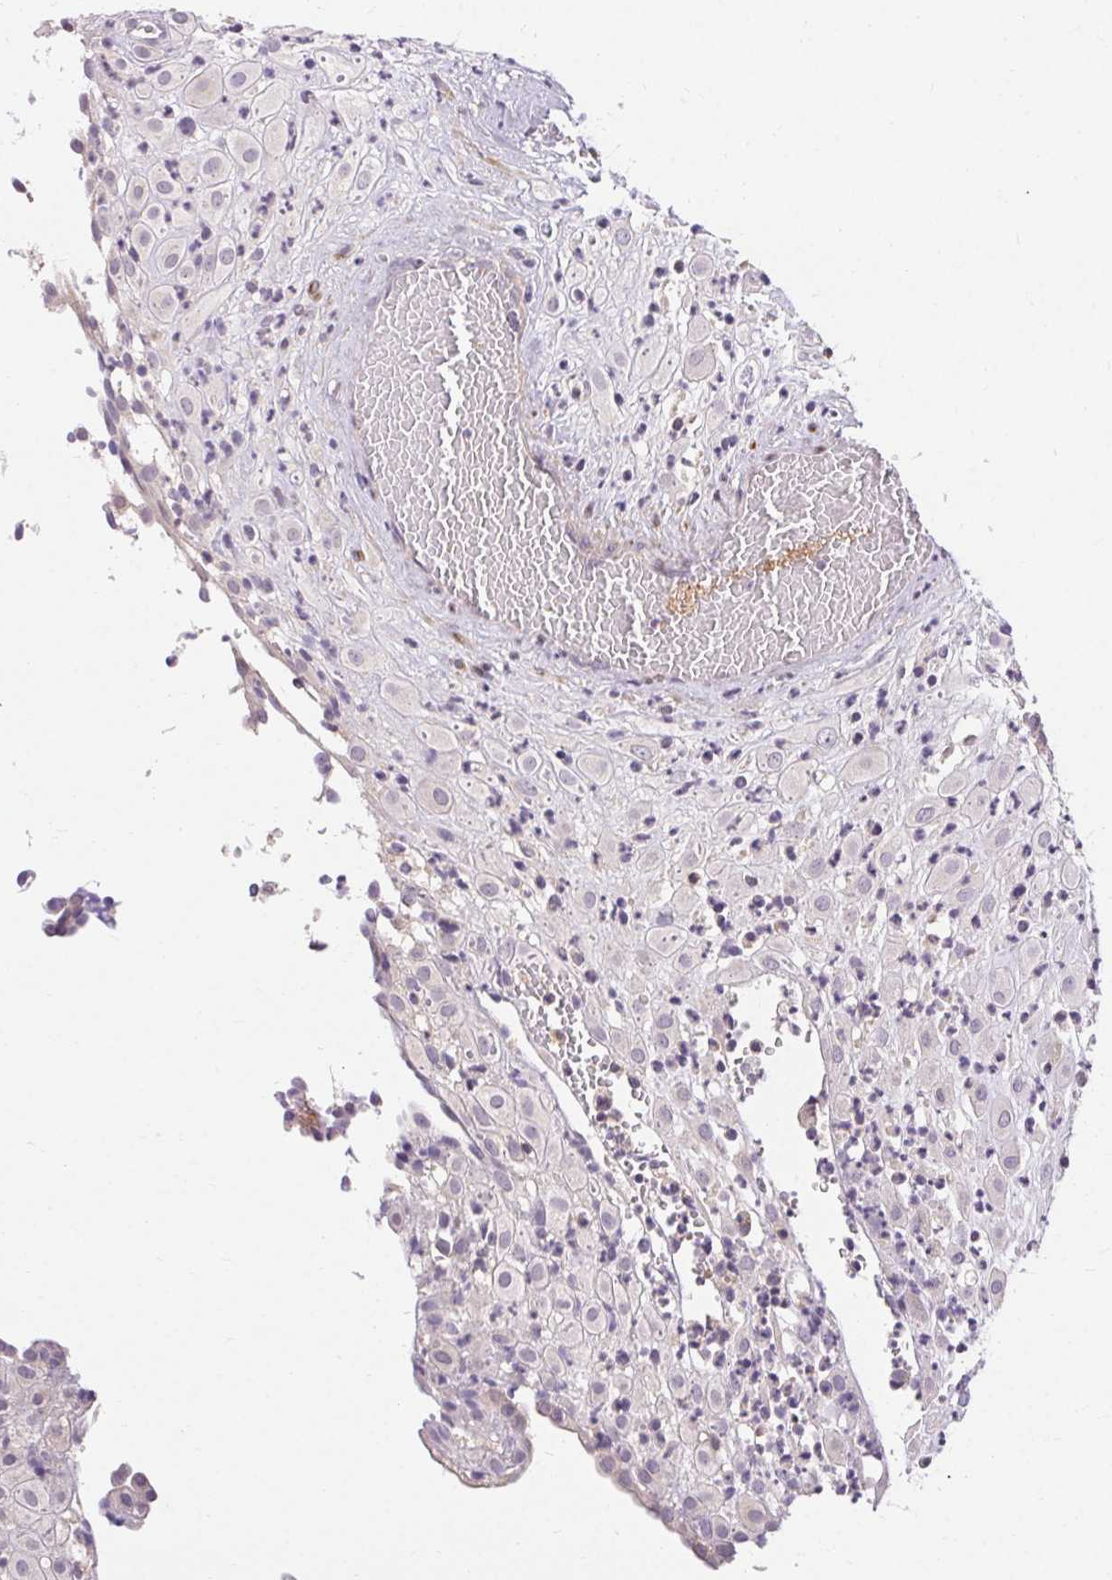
{"staining": {"intensity": "negative", "quantity": "none", "location": "none"}, "tissue": "placenta", "cell_type": "Decidual cells", "image_type": "normal", "snomed": [{"axis": "morphology", "description": "Normal tissue, NOS"}, {"axis": "topography", "description": "Placenta"}], "caption": "Placenta stained for a protein using IHC shows no staining decidual cells.", "gene": "TMEM52B", "patient": {"sex": "female", "age": 24}}